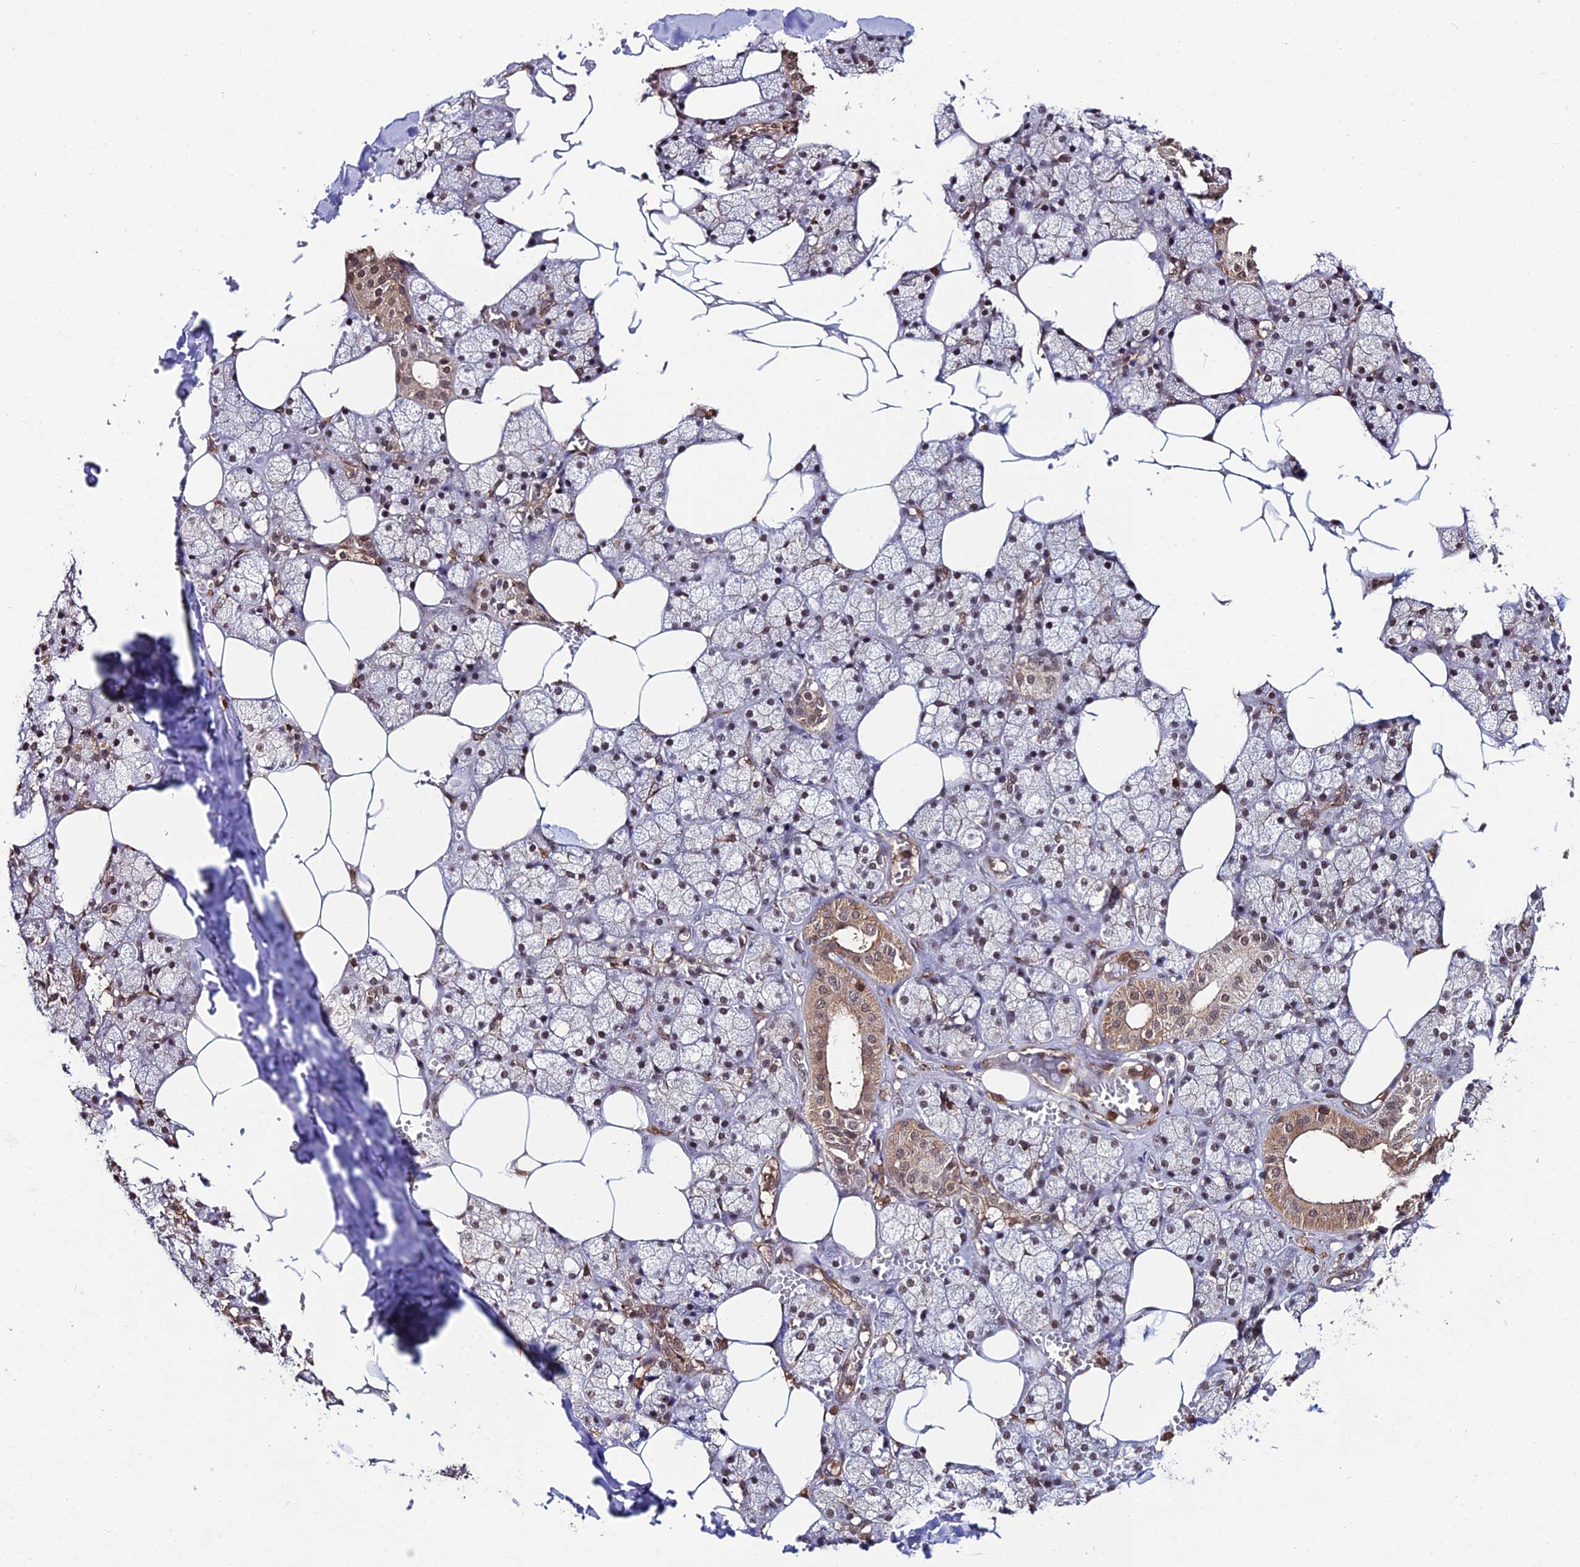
{"staining": {"intensity": "moderate", "quantity": "<25%", "location": "cytoplasmic/membranous,nuclear"}, "tissue": "salivary gland", "cell_type": "Glandular cells", "image_type": "normal", "snomed": [{"axis": "morphology", "description": "Normal tissue, NOS"}, {"axis": "topography", "description": "Salivary gland"}], "caption": "High-magnification brightfield microscopy of benign salivary gland stained with DAB (brown) and counterstained with hematoxylin (blue). glandular cells exhibit moderate cytoplasmic/membranous,nuclear positivity is present in about<25% of cells.", "gene": "PPP4C", "patient": {"sex": "male", "age": 62}}